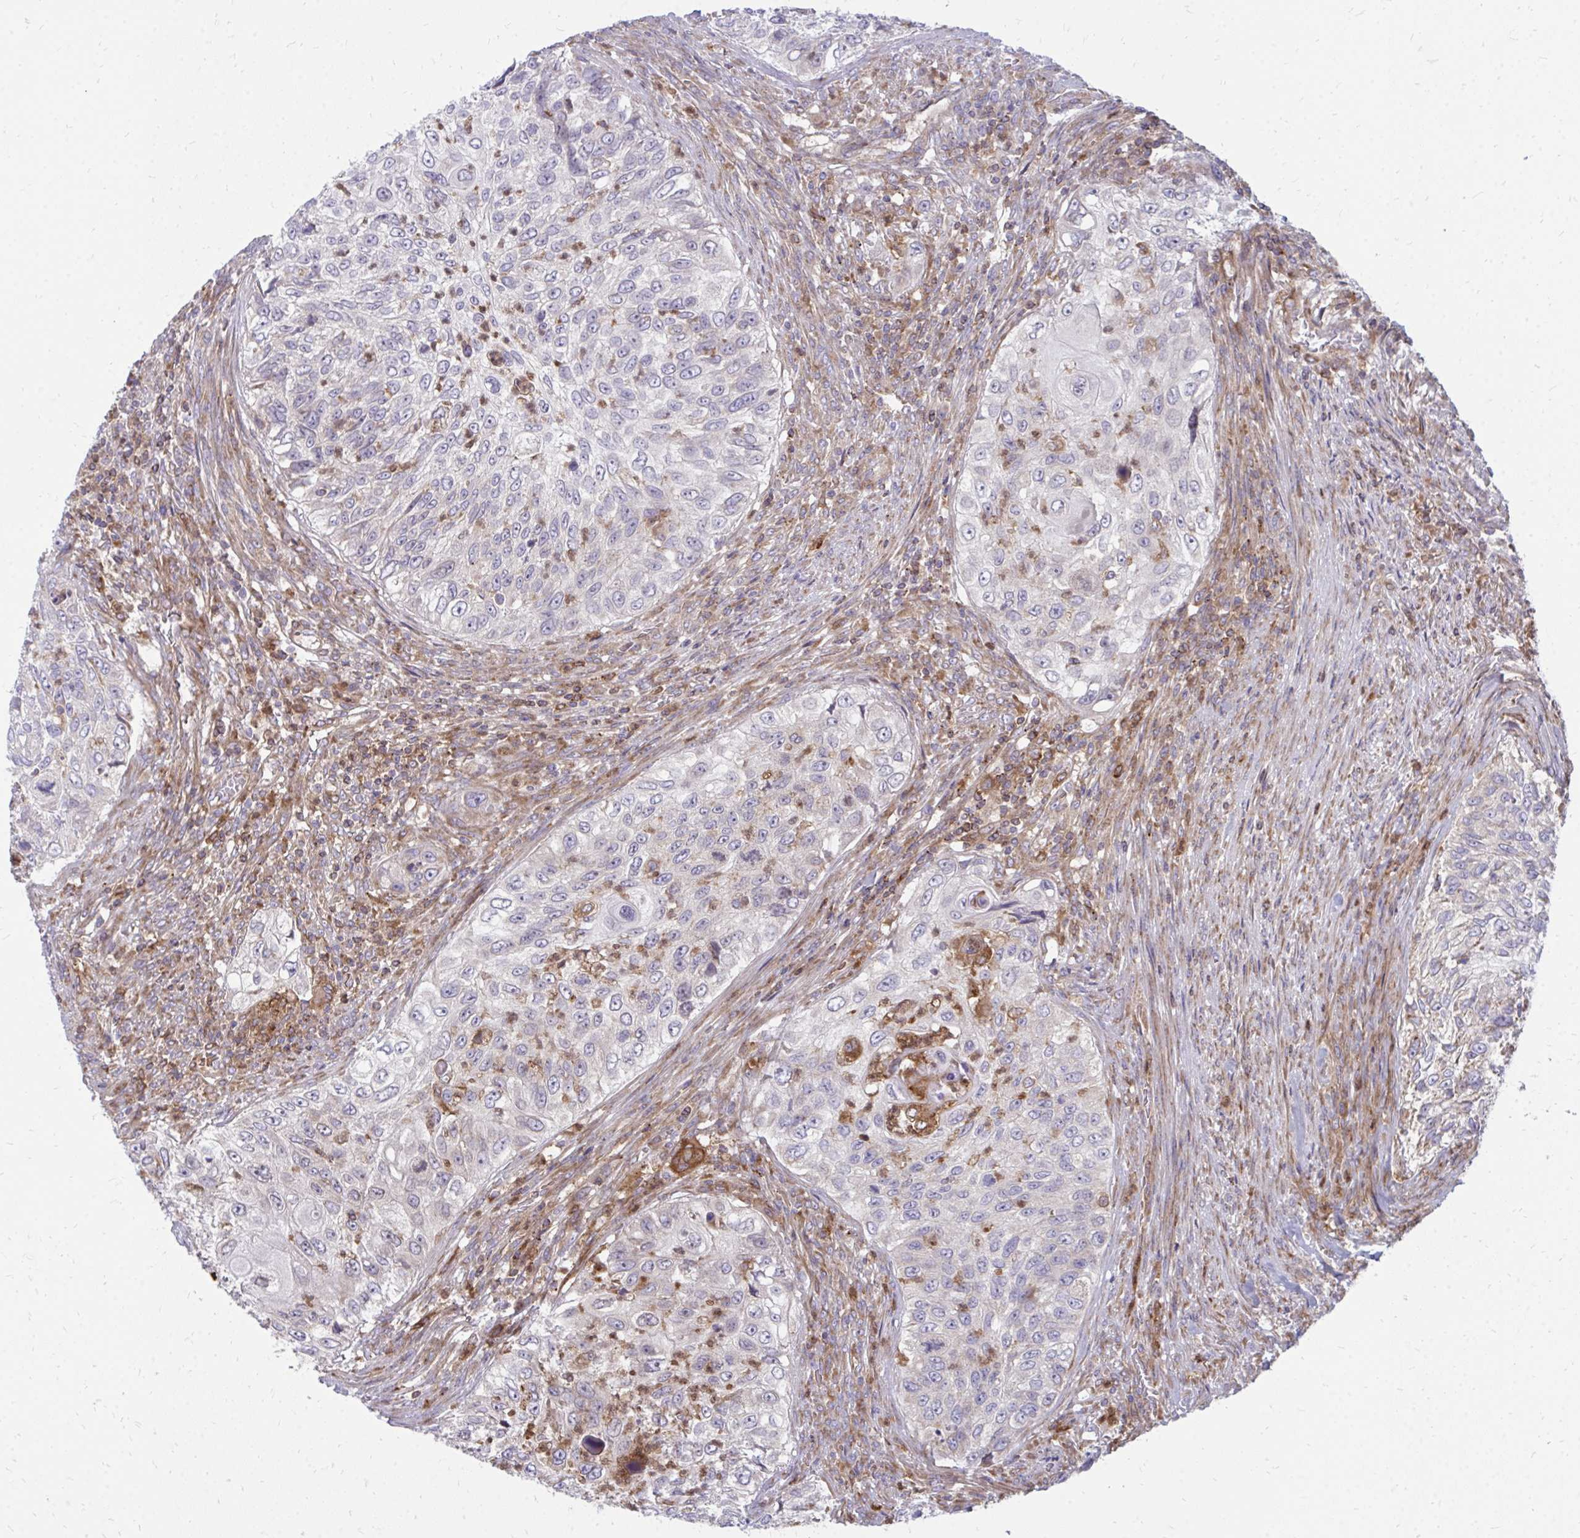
{"staining": {"intensity": "negative", "quantity": "none", "location": "none"}, "tissue": "urothelial cancer", "cell_type": "Tumor cells", "image_type": "cancer", "snomed": [{"axis": "morphology", "description": "Urothelial carcinoma, High grade"}, {"axis": "topography", "description": "Urinary bladder"}], "caption": "A histopathology image of urothelial cancer stained for a protein shows no brown staining in tumor cells.", "gene": "ASAP1", "patient": {"sex": "female", "age": 60}}